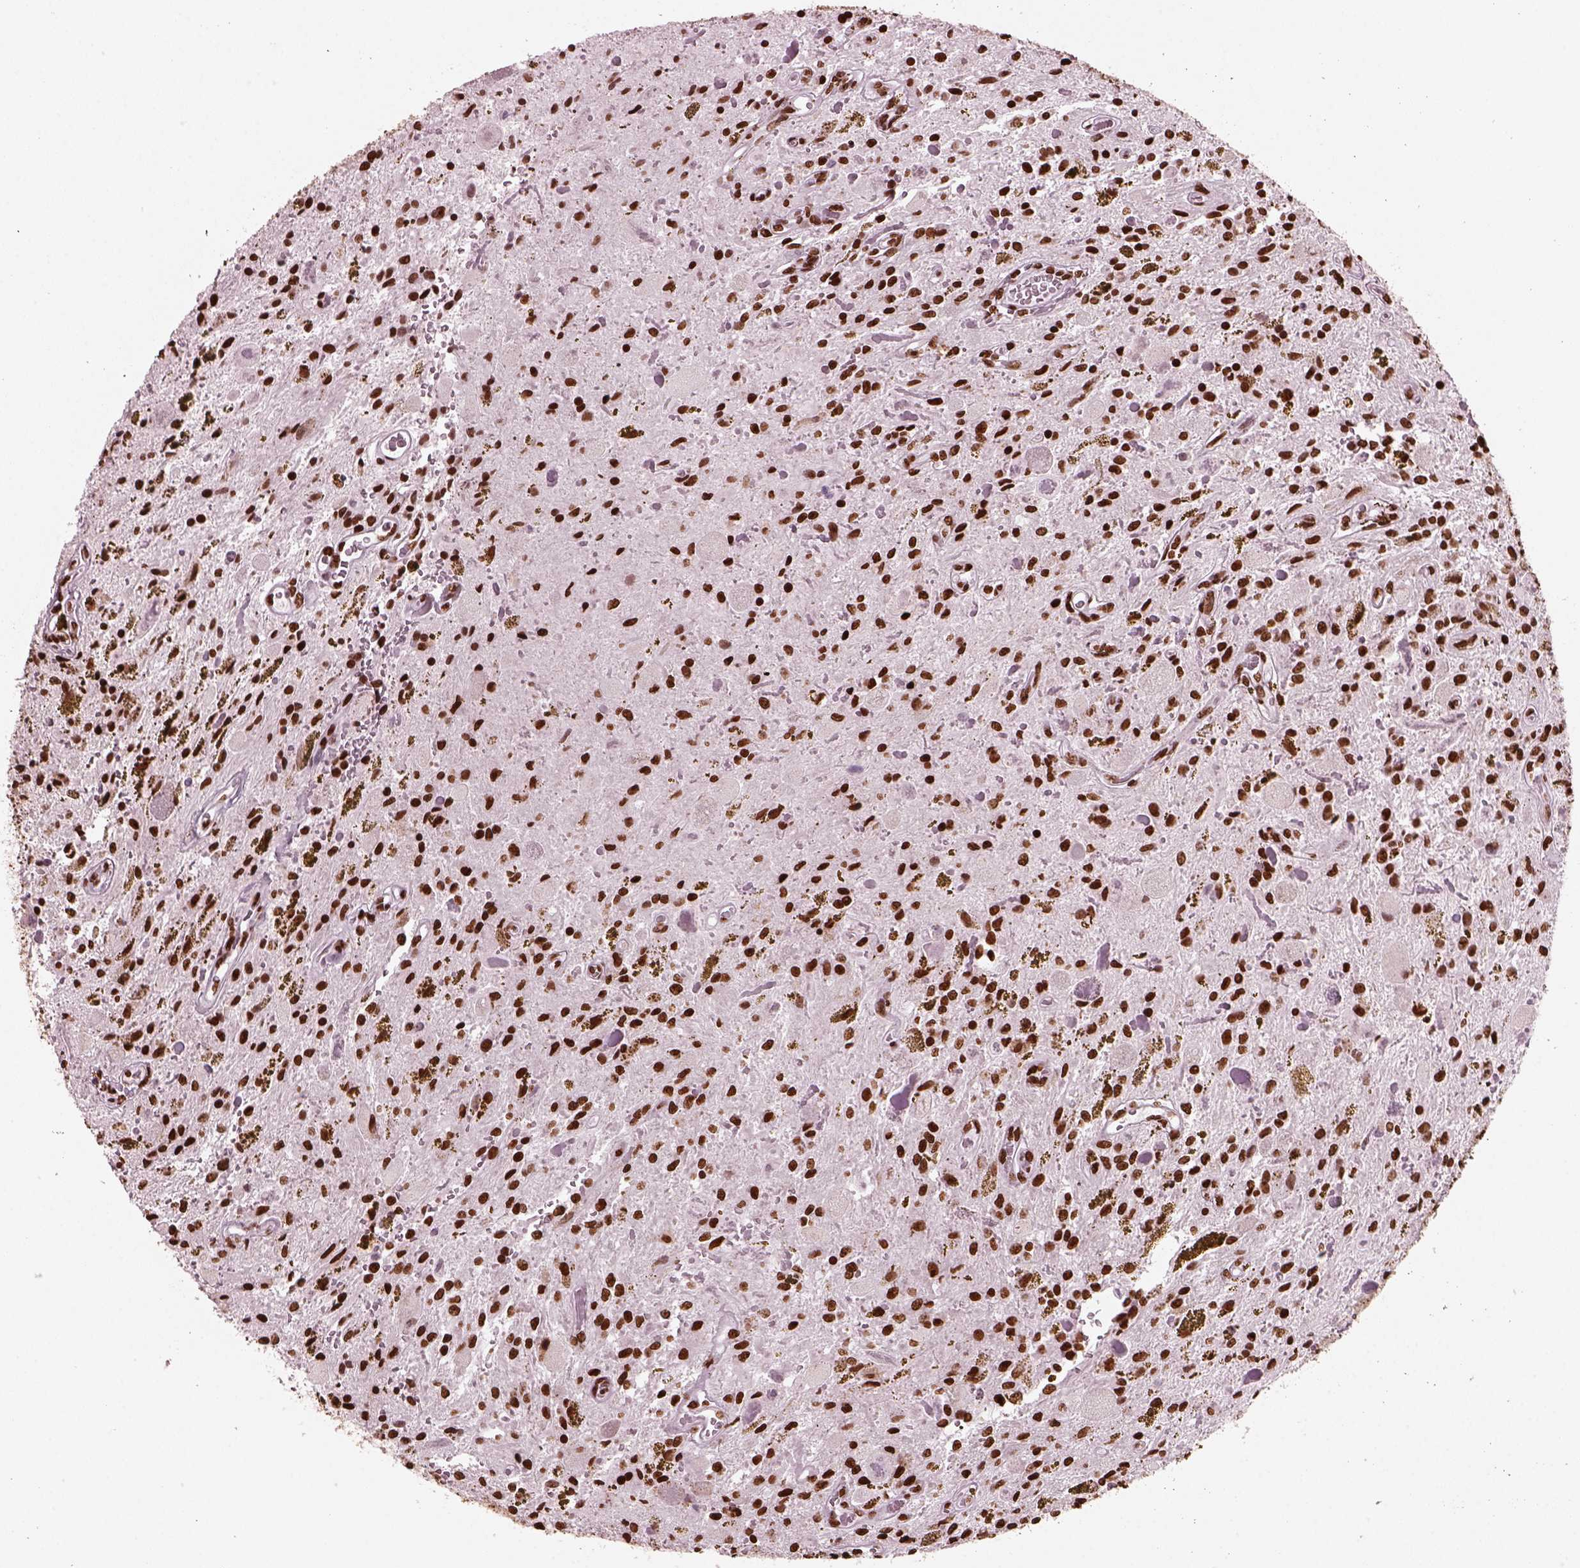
{"staining": {"intensity": "strong", "quantity": ">75%", "location": "nuclear"}, "tissue": "glioma", "cell_type": "Tumor cells", "image_type": "cancer", "snomed": [{"axis": "morphology", "description": "Glioma, malignant, Low grade"}, {"axis": "topography", "description": "Cerebellum"}], "caption": "This is an image of IHC staining of malignant glioma (low-grade), which shows strong positivity in the nuclear of tumor cells.", "gene": "CBFA2T3", "patient": {"sex": "female", "age": 14}}